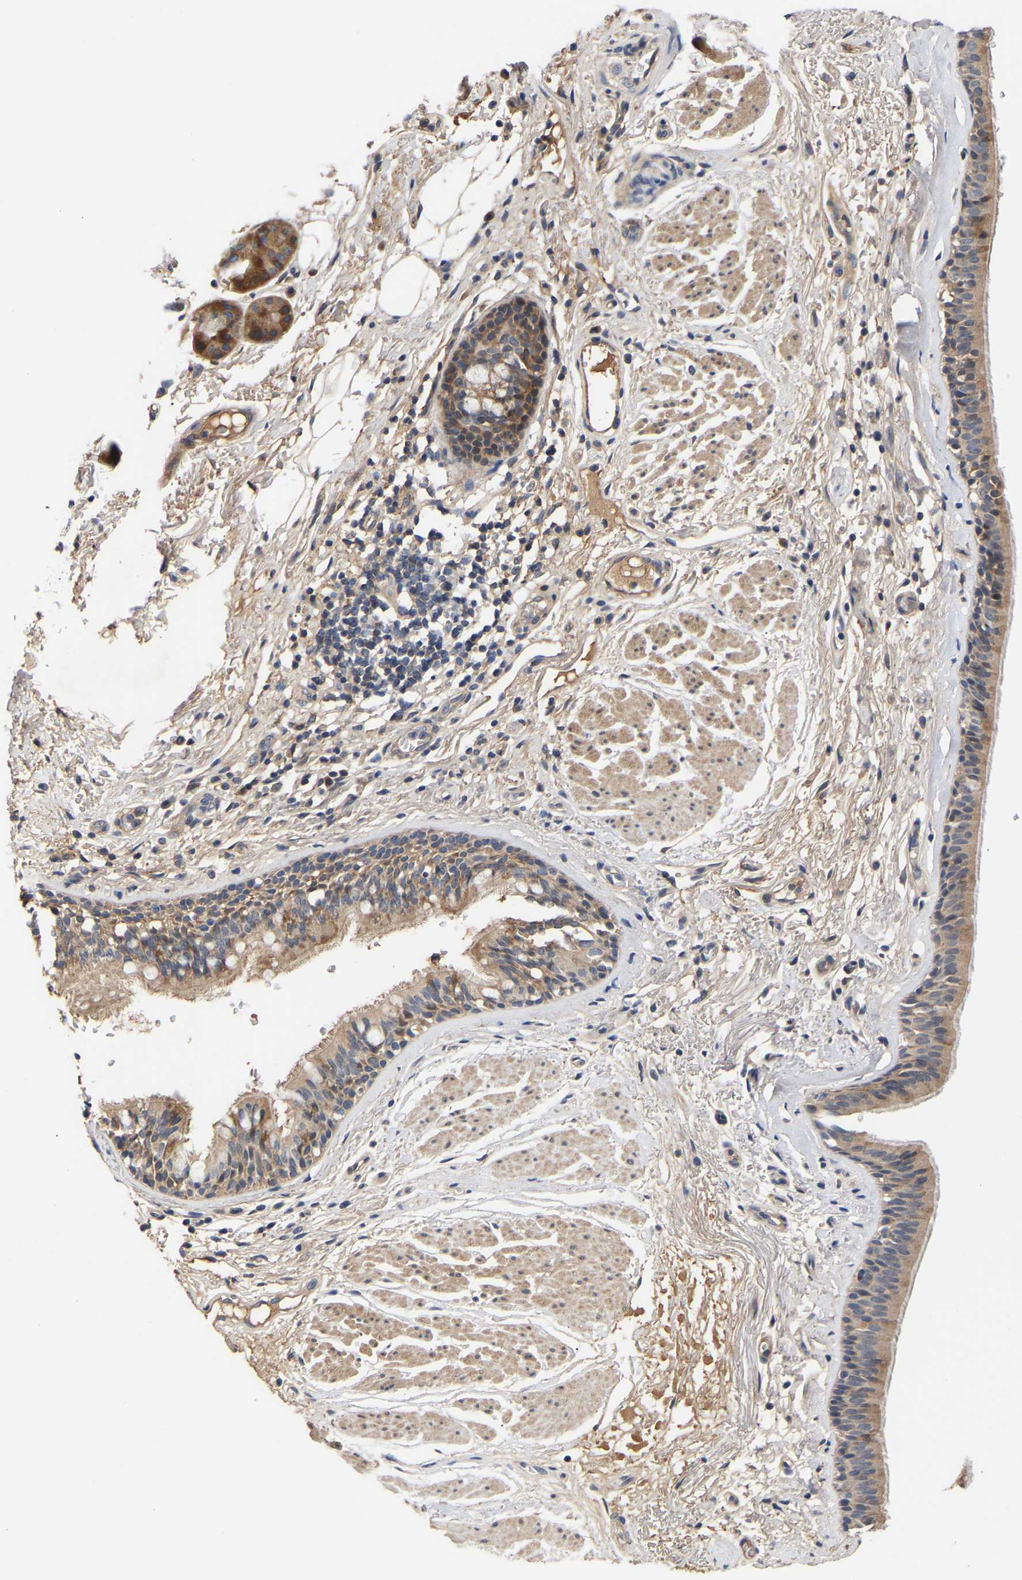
{"staining": {"intensity": "moderate", "quantity": ">75%", "location": "cytoplasmic/membranous"}, "tissue": "bronchus", "cell_type": "Respiratory epithelial cells", "image_type": "normal", "snomed": [{"axis": "morphology", "description": "Normal tissue, NOS"}, {"axis": "topography", "description": "Cartilage tissue"}], "caption": "Immunohistochemical staining of benign bronchus exhibits medium levels of moderate cytoplasmic/membranous staining in about >75% of respiratory epithelial cells. The staining was performed using DAB (3,3'-diaminobenzidine) to visualize the protein expression in brown, while the nuclei were stained in blue with hematoxylin (Magnification: 20x).", "gene": "KASH5", "patient": {"sex": "female", "age": 63}}